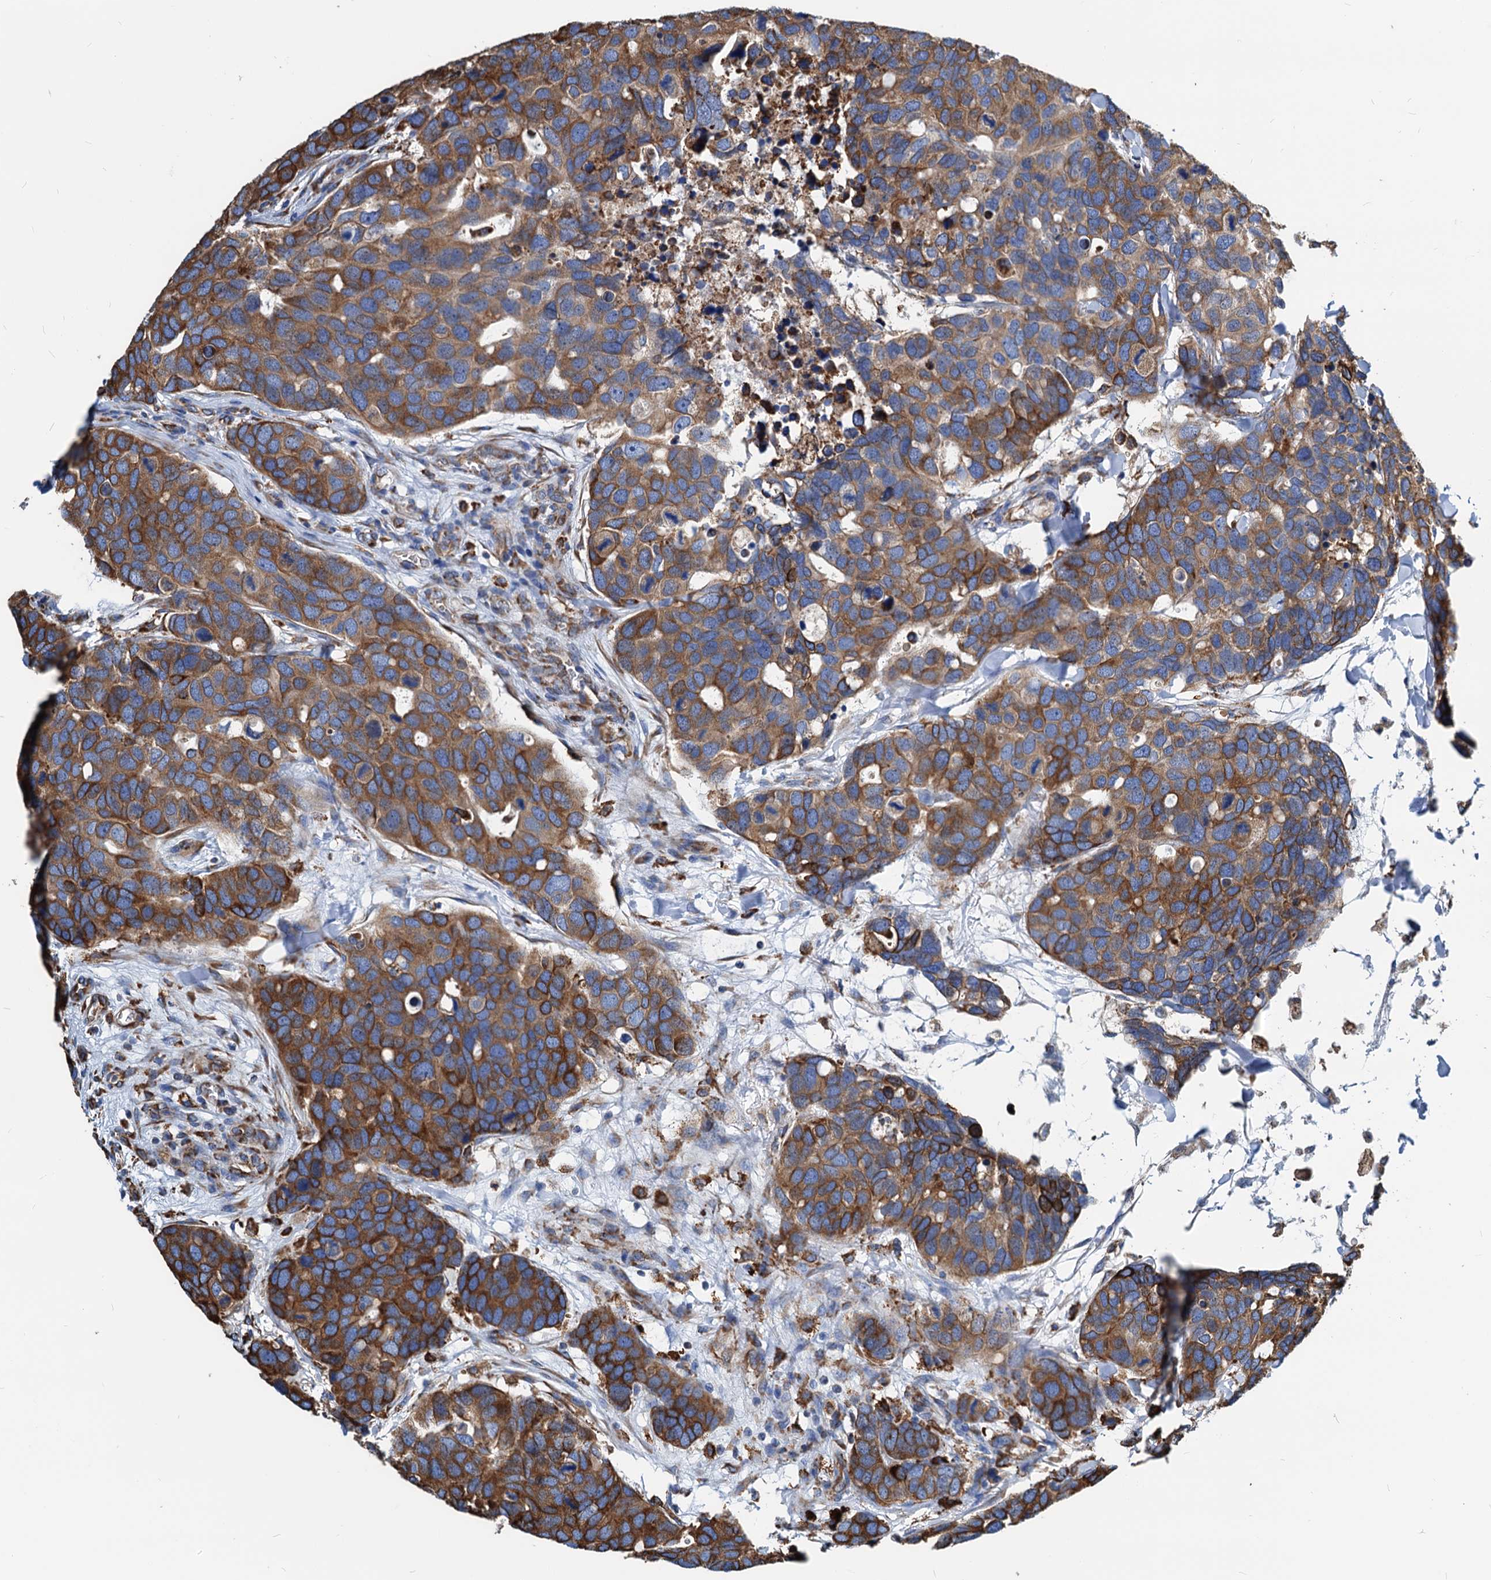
{"staining": {"intensity": "strong", "quantity": ">75%", "location": "cytoplasmic/membranous"}, "tissue": "breast cancer", "cell_type": "Tumor cells", "image_type": "cancer", "snomed": [{"axis": "morphology", "description": "Duct carcinoma"}, {"axis": "topography", "description": "Breast"}], "caption": "A photomicrograph showing strong cytoplasmic/membranous expression in approximately >75% of tumor cells in infiltrating ductal carcinoma (breast), as visualized by brown immunohistochemical staining.", "gene": "HSPA5", "patient": {"sex": "female", "age": 83}}